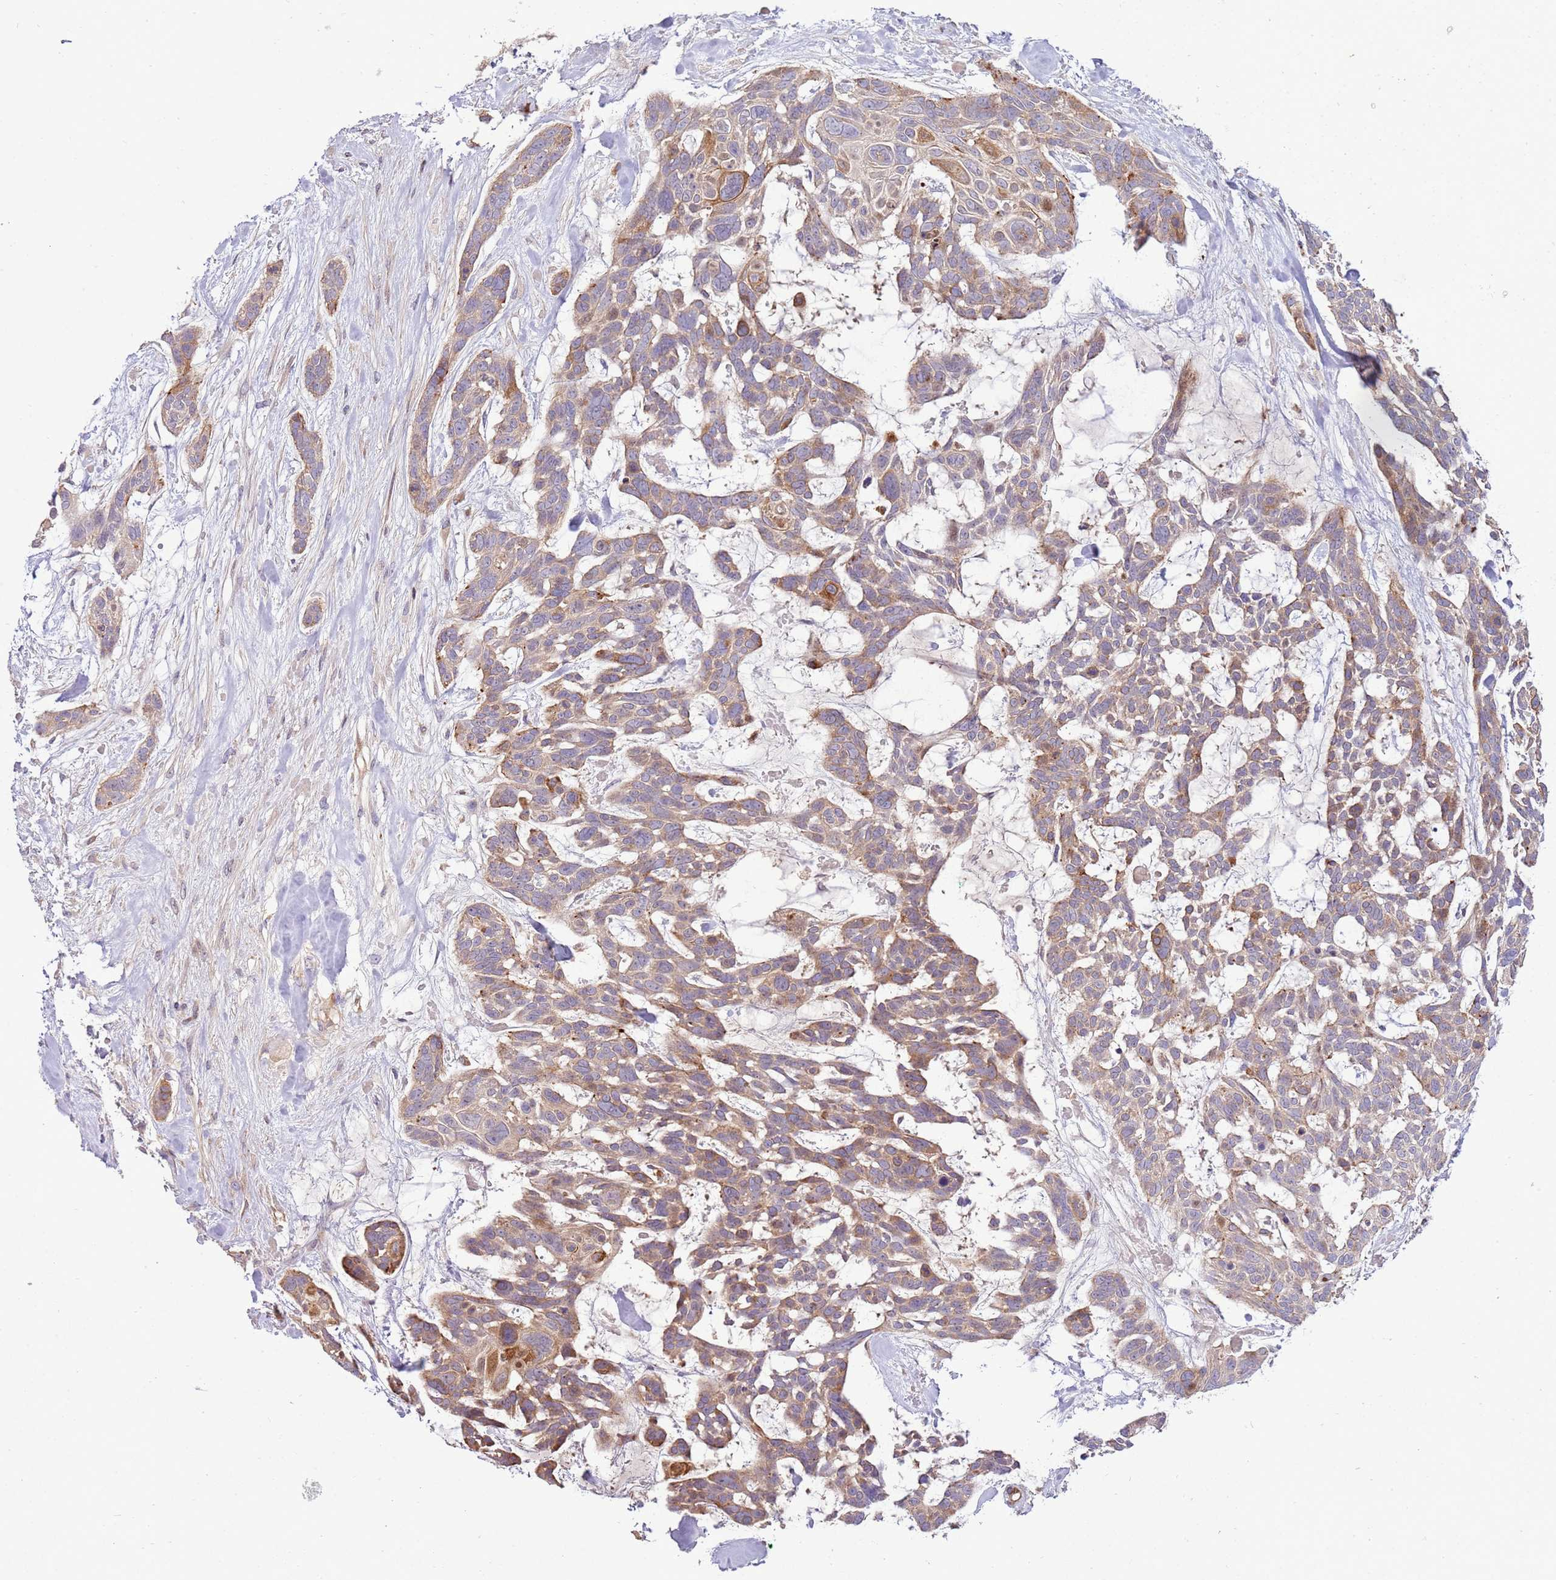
{"staining": {"intensity": "moderate", "quantity": "25%-75%", "location": "cytoplasmic/membranous"}, "tissue": "skin cancer", "cell_type": "Tumor cells", "image_type": "cancer", "snomed": [{"axis": "morphology", "description": "Basal cell carcinoma"}, {"axis": "topography", "description": "Skin"}], "caption": "An immunohistochemistry (IHC) histopathology image of neoplastic tissue is shown. Protein staining in brown labels moderate cytoplasmic/membranous positivity in basal cell carcinoma (skin) within tumor cells. The staining was performed using DAB (3,3'-diaminobenzidine) to visualize the protein expression in brown, while the nuclei were stained in blue with hematoxylin (Magnification: 20x).", "gene": "ZNF624", "patient": {"sex": "male", "age": 88}}